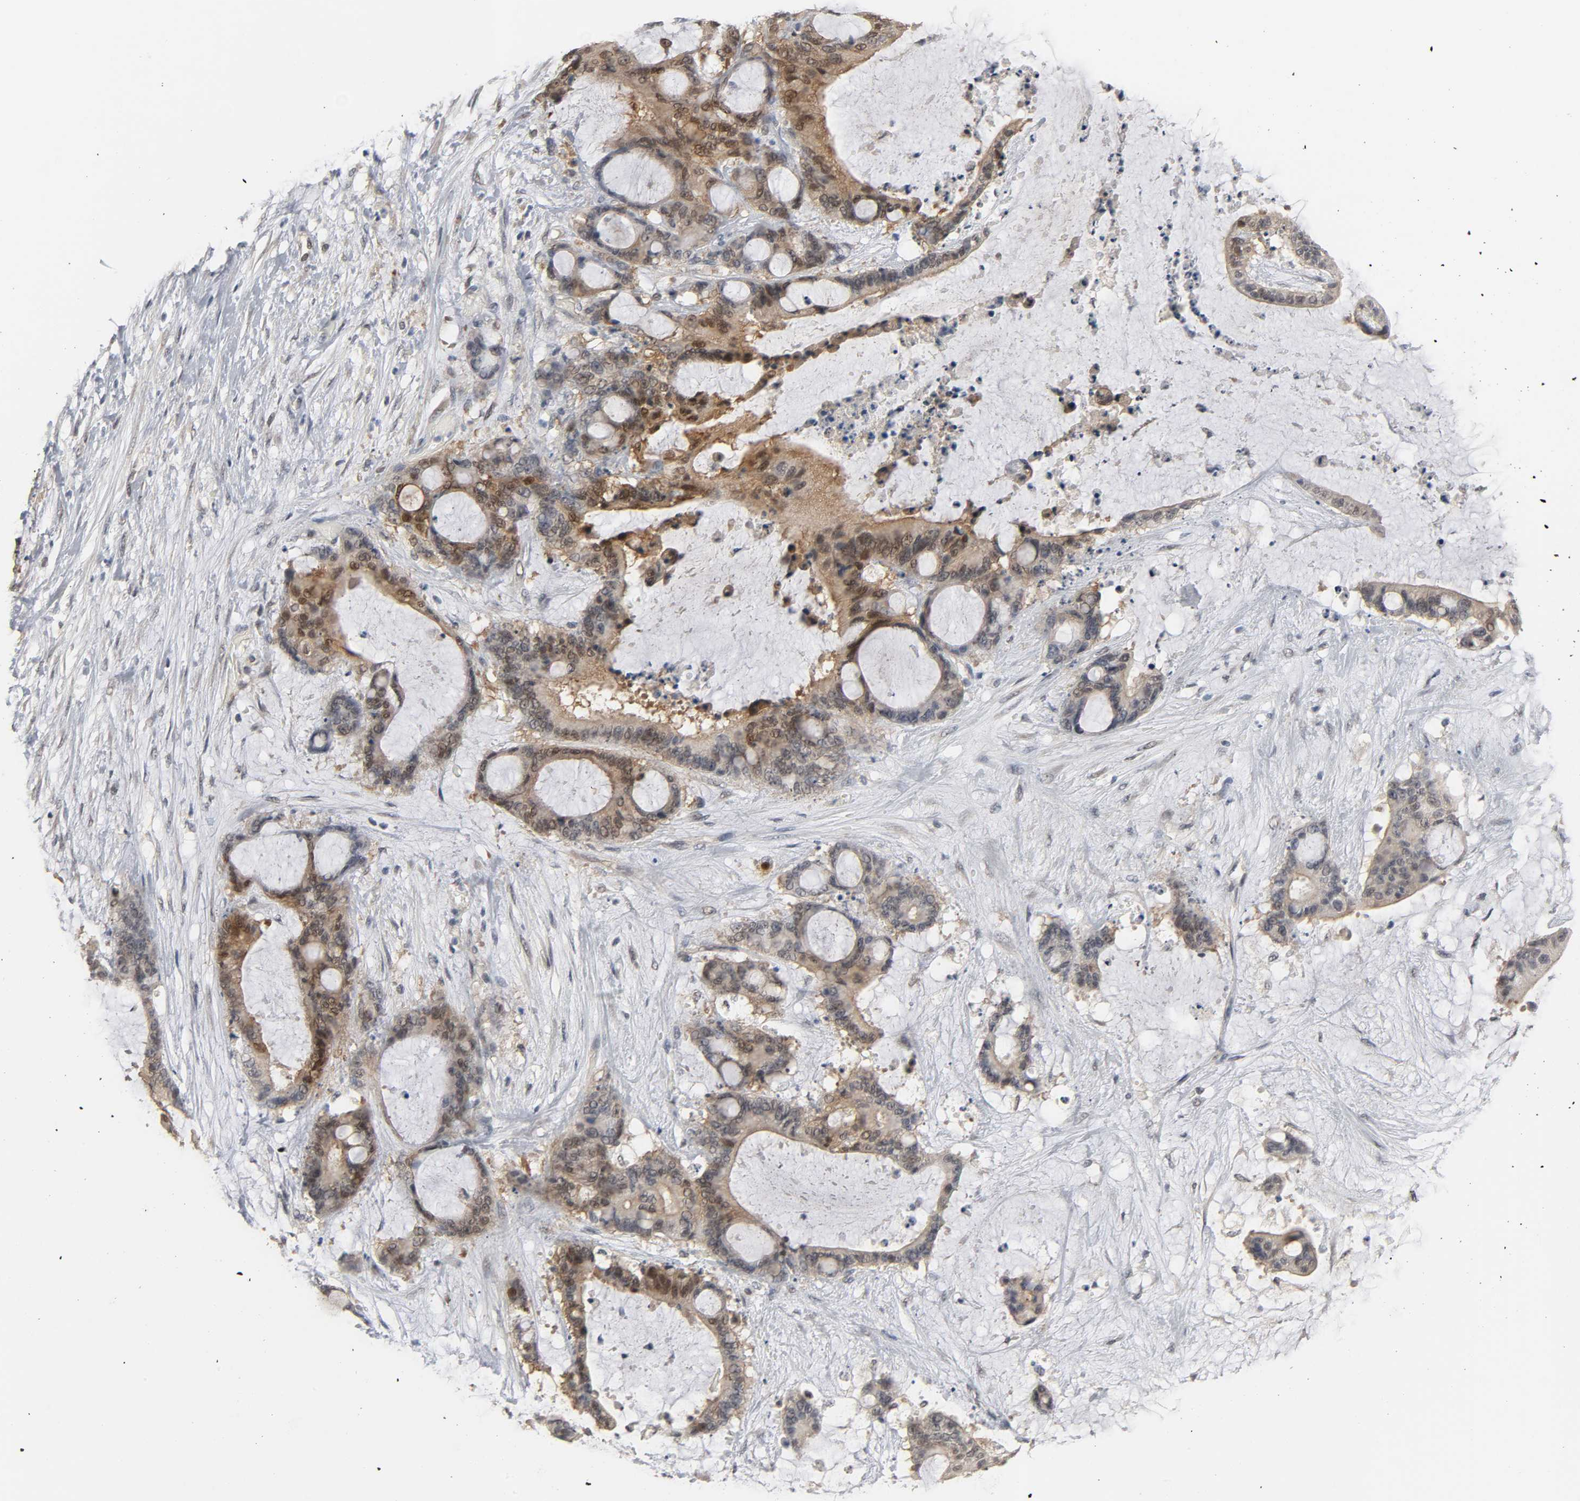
{"staining": {"intensity": "strong", "quantity": "25%-75%", "location": "cytoplasmic/membranous,nuclear"}, "tissue": "liver cancer", "cell_type": "Tumor cells", "image_type": "cancer", "snomed": [{"axis": "morphology", "description": "Cholangiocarcinoma"}, {"axis": "topography", "description": "Liver"}], "caption": "High-power microscopy captured an IHC image of liver cholangiocarcinoma, revealing strong cytoplasmic/membranous and nuclear expression in about 25%-75% of tumor cells.", "gene": "ACSS2", "patient": {"sex": "female", "age": 73}}